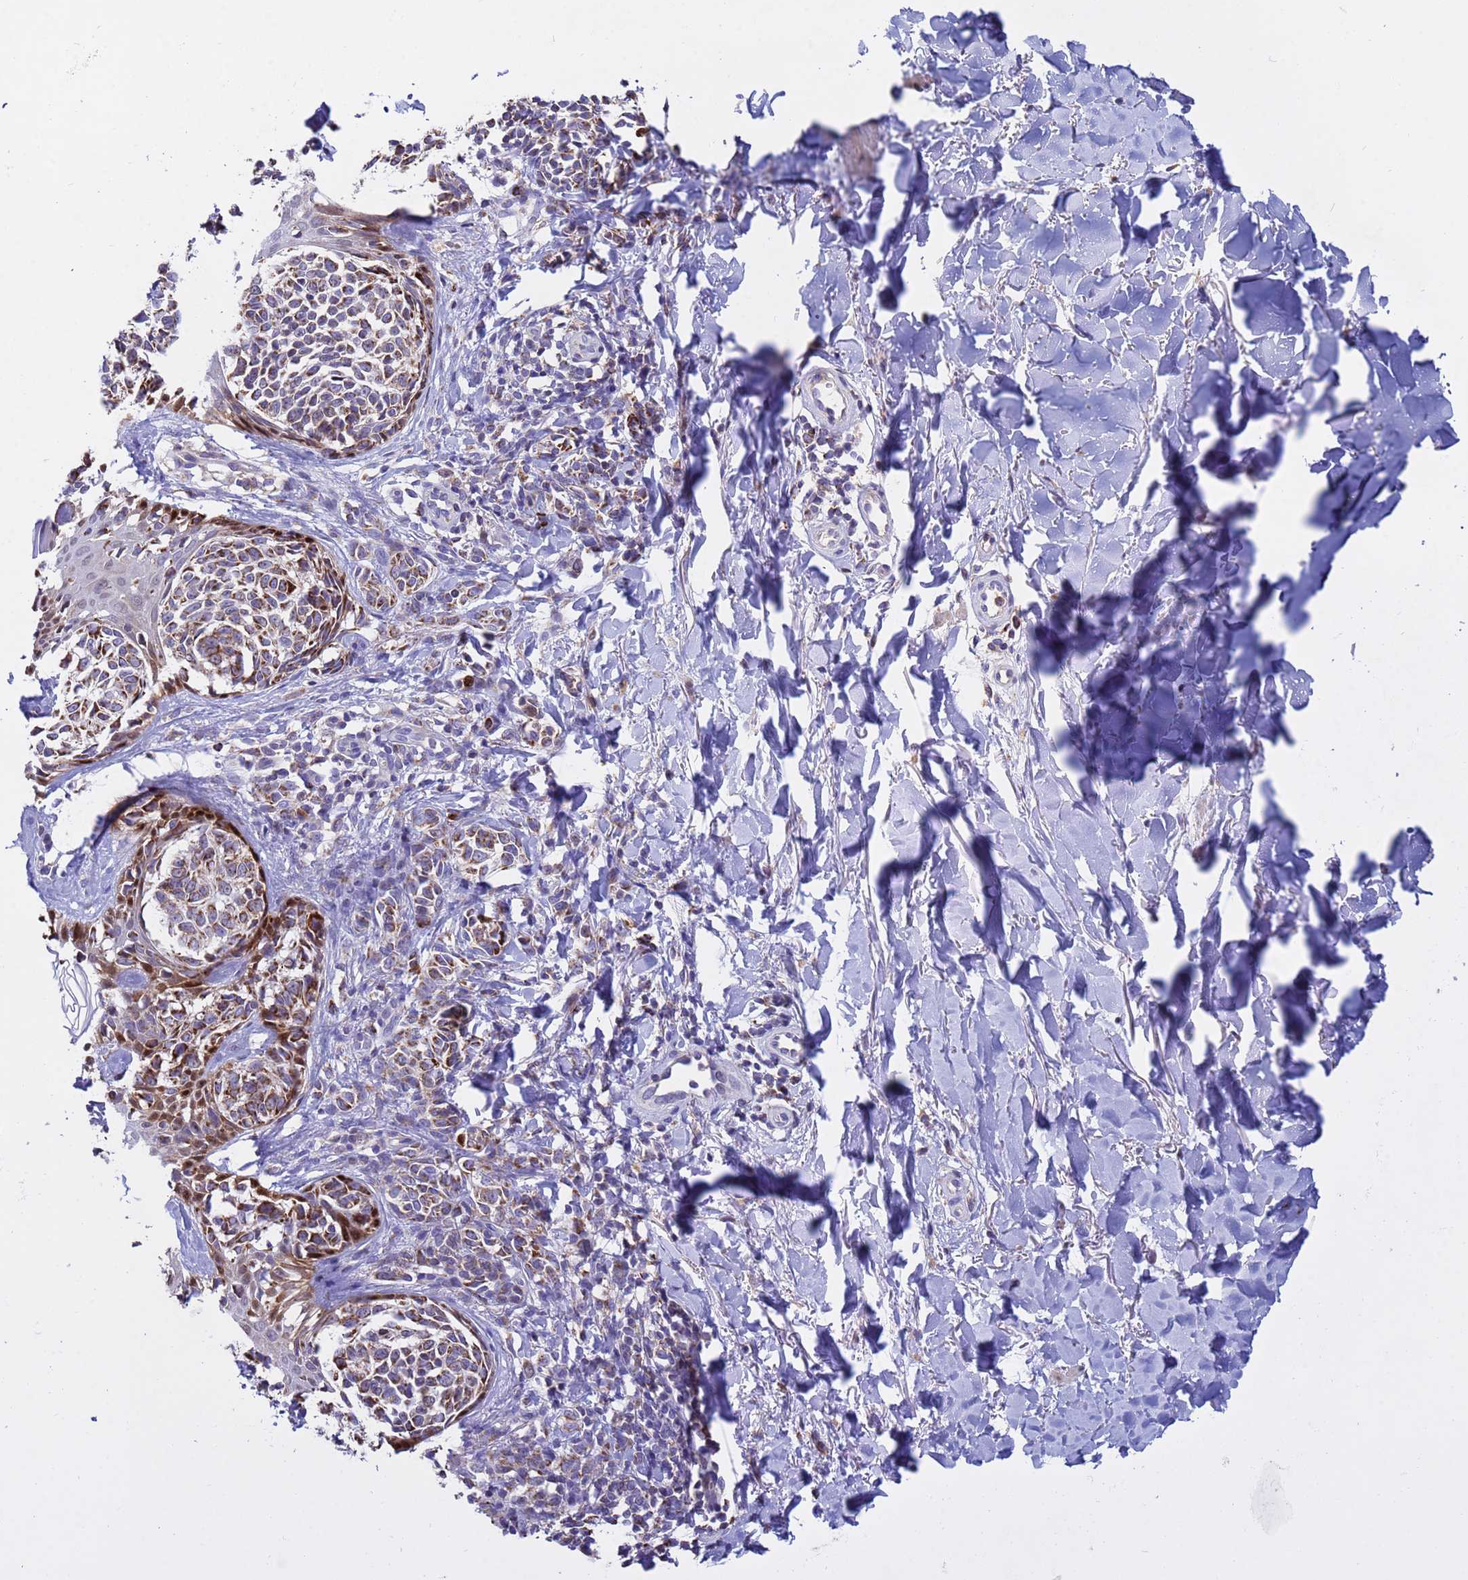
{"staining": {"intensity": "strong", "quantity": "25%-75%", "location": "cytoplasmic/membranous"}, "tissue": "melanoma", "cell_type": "Tumor cells", "image_type": "cancer", "snomed": [{"axis": "morphology", "description": "Malignant melanoma, NOS"}, {"axis": "topography", "description": "Skin of upper extremity"}], "caption": "Melanoma stained with a brown dye displays strong cytoplasmic/membranous positive staining in about 25%-75% of tumor cells.", "gene": "TUBGCP3", "patient": {"sex": "male", "age": 40}}